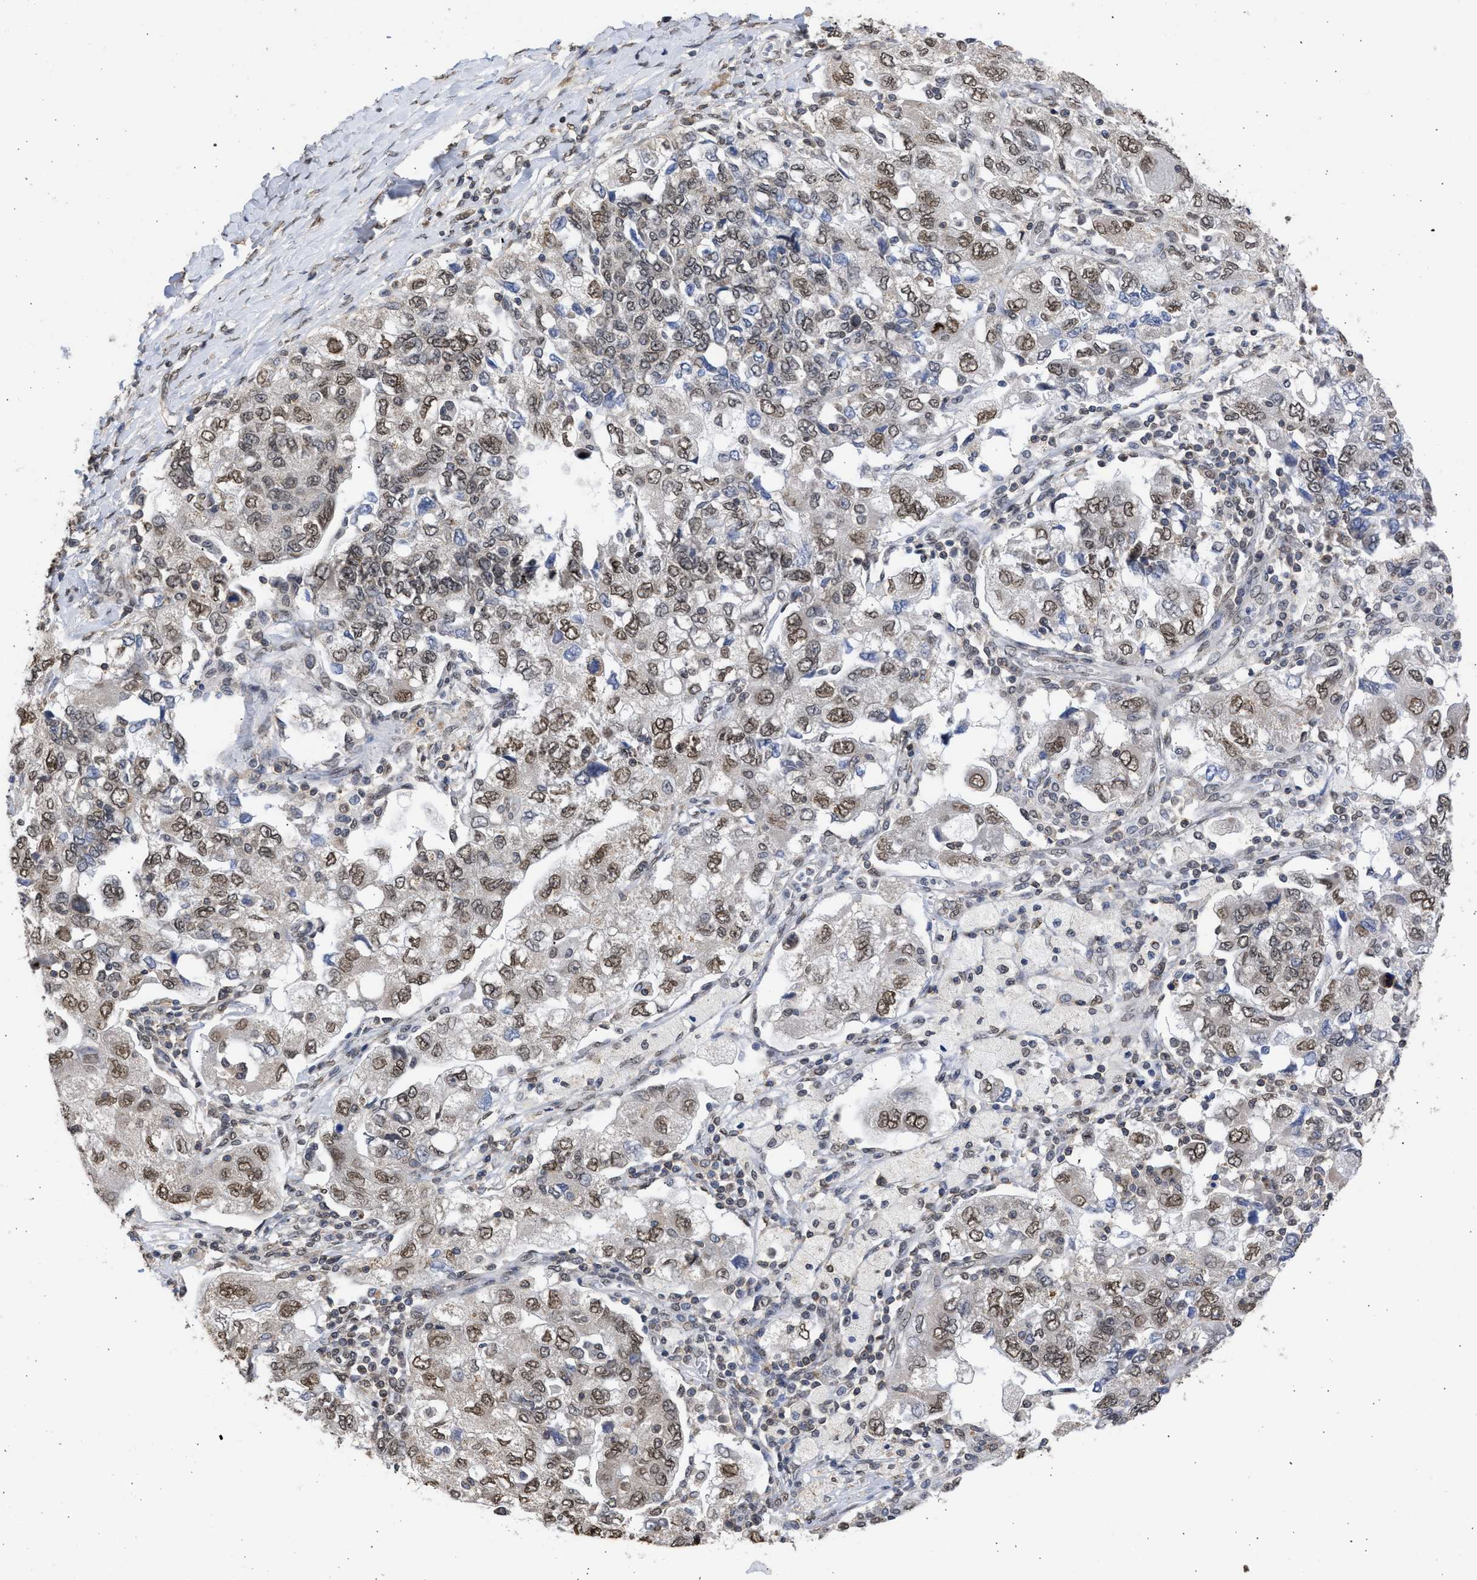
{"staining": {"intensity": "moderate", "quantity": "25%-75%", "location": "cytoplasmic/membranous,nuclear"}, "tissue": "ovarian cancer", "cell_type": "Tumor cells", "image_type": "cancer", "snomed": [{"axis": "morphology", "description": "Carcinoma, NOS"}, {"axis": "morphology", "description": "Cystadenocarcinoma, serous, NOS"}, {"axis": "topography", "description": "Ovary"}], "caption": "Moderate cytoplasmic/membranous and nuclear expression is present in approximately 25%-75% of tumor cells in ovarian cancer (serous cystadenocarcinoma).", "gene": "NUP35", "patient": {"sex": "female", "age": 69}}